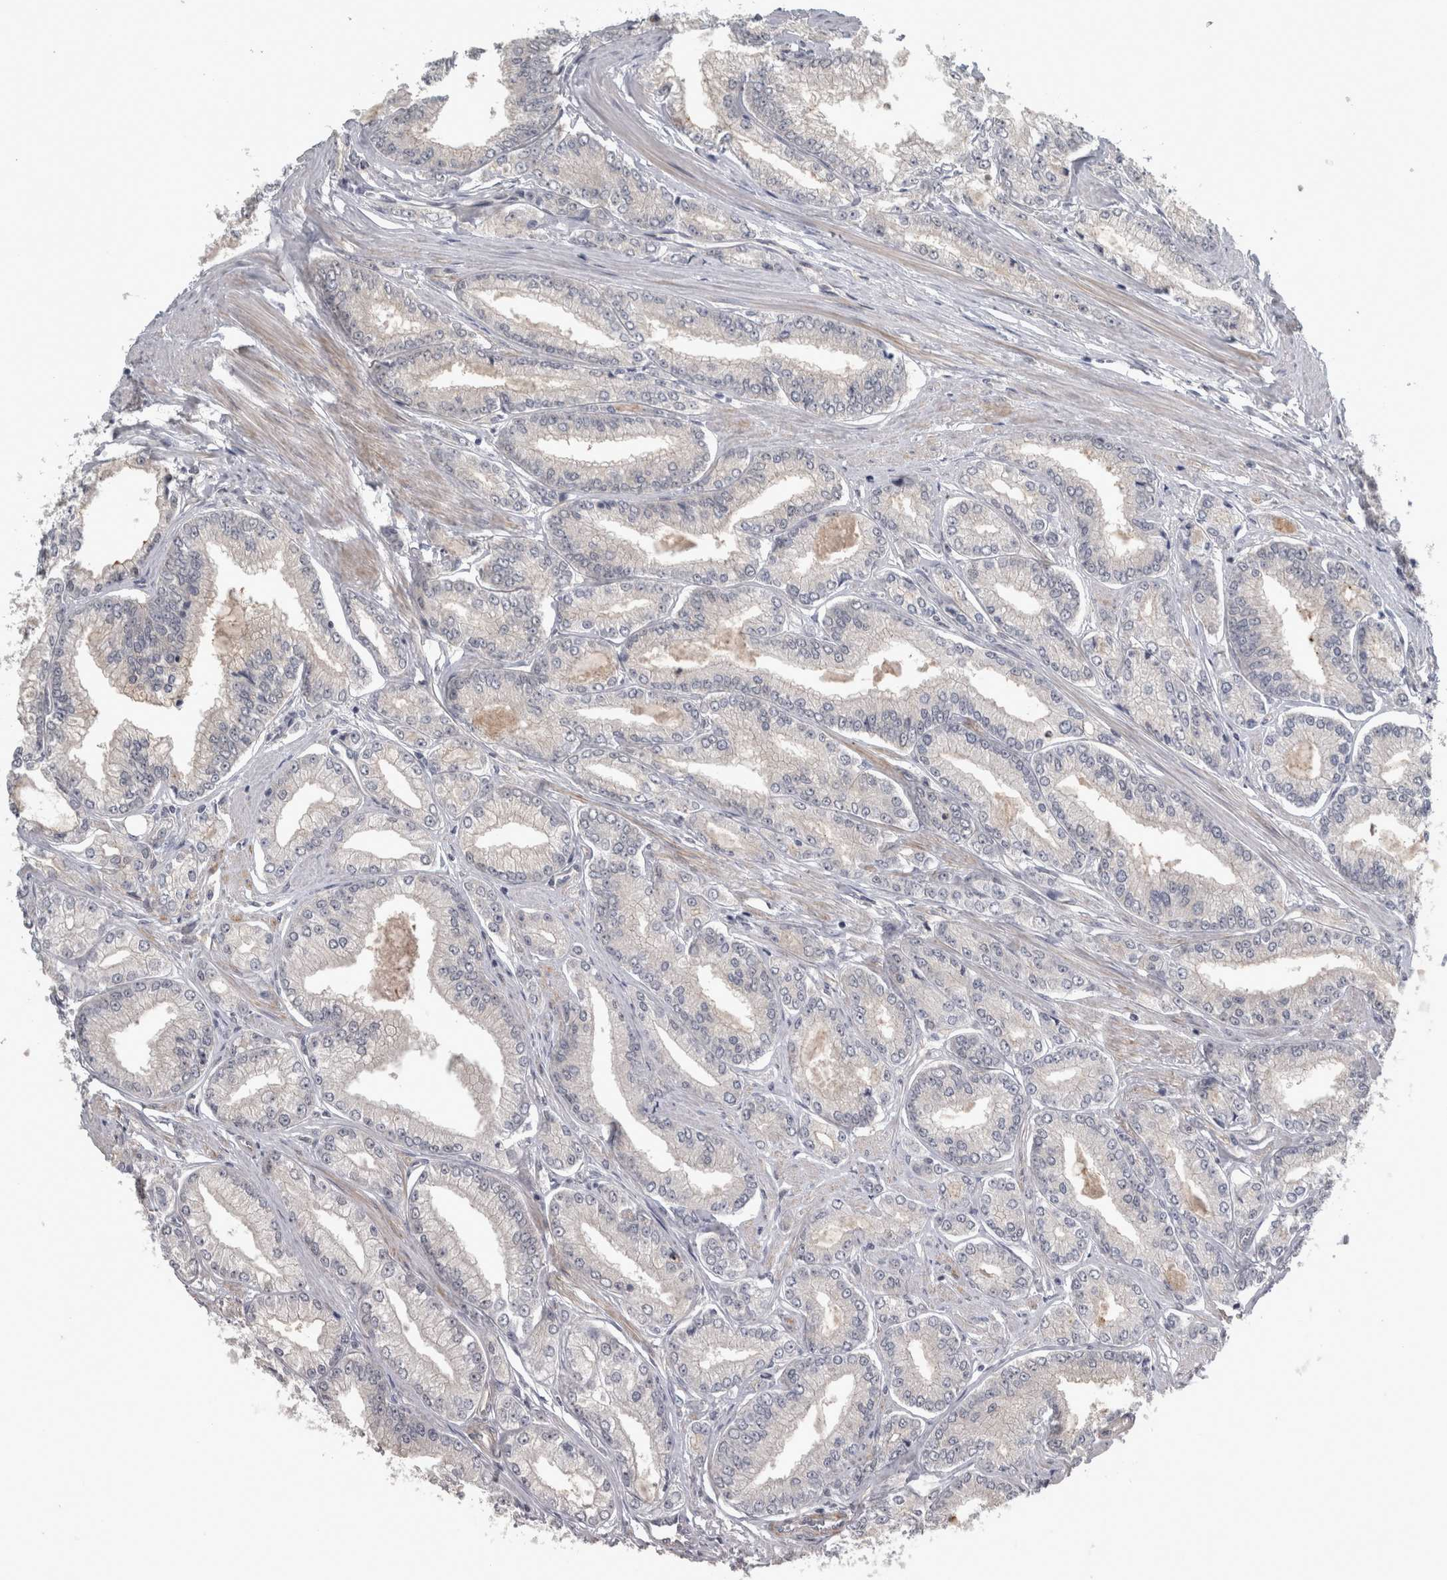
{"staining": {"intensity": "negative", "quantity": "none", "location": "none"}, "tissue": "prostate cancer", "cell_type": "Tumor cells", "image_type": "cancer", "snomed": [{"axis": "morphology", "description": "Adenocarcinoma, Low grade"}, {"axis": "topography", "description": "Prostate"}], "caption": "Tumor cells are negative for protein expression in human prostate cancer.", "gene": "NAPRT", "patient": {"sex": "male", "age": 52}}